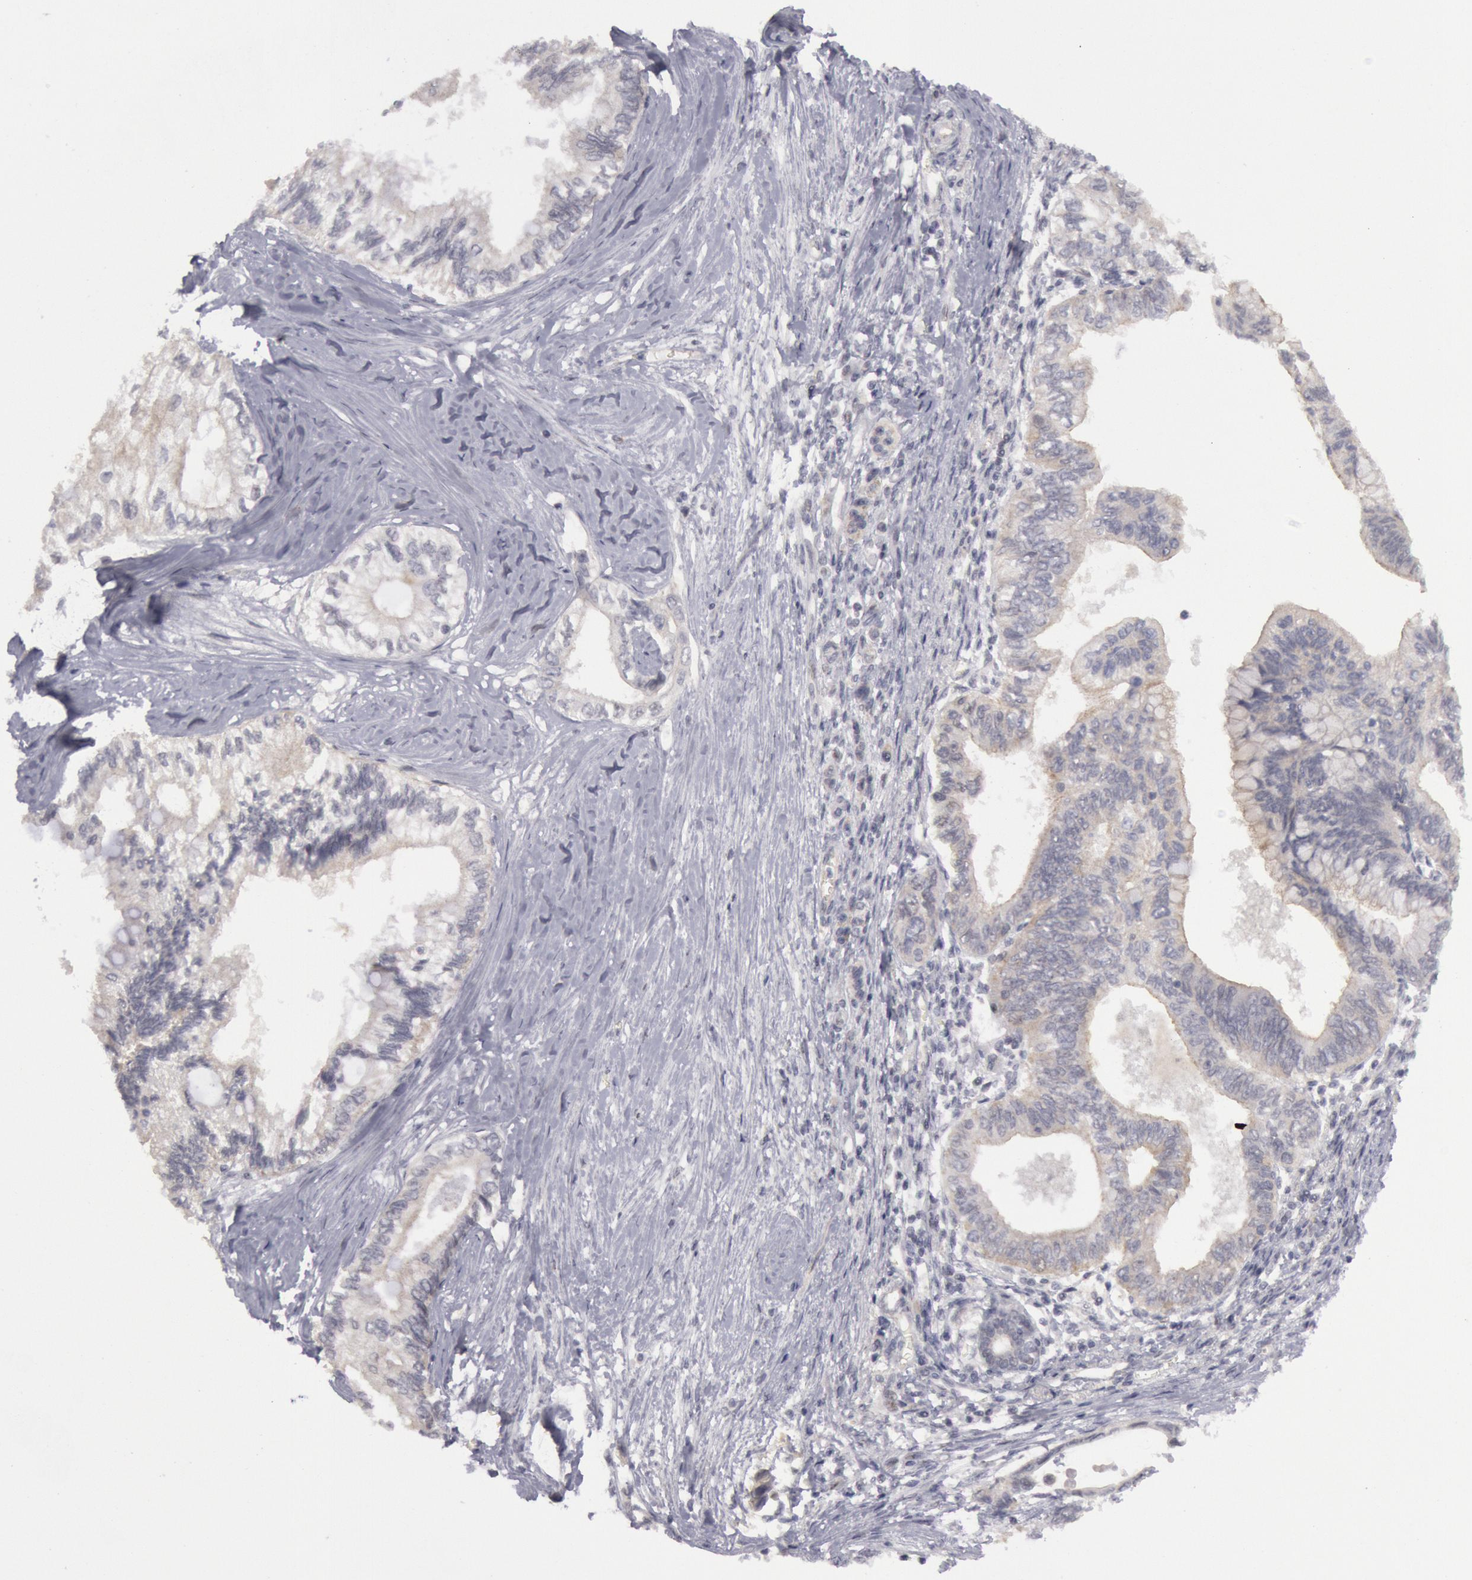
{"staining": {"intensity": "negative", "quantity": "none", "location": "none"}, "tissue": "pancreatic cancer", "cell_type": "Tumor cells", "image_type": "cancer", "snomed": [{"axis": "morphology", "description": "Adenocarcinoma, NOS"}, {"axis": "topography", "description": "Pancreas"}], "caption": "The immunohistochemistry (IHC) micrograph has no significant positivity in tumor cells of pancreatic adenocarcinoma tissue.", "gene": "JOSD1", "patient": {"sex": "female", "age": 66}}